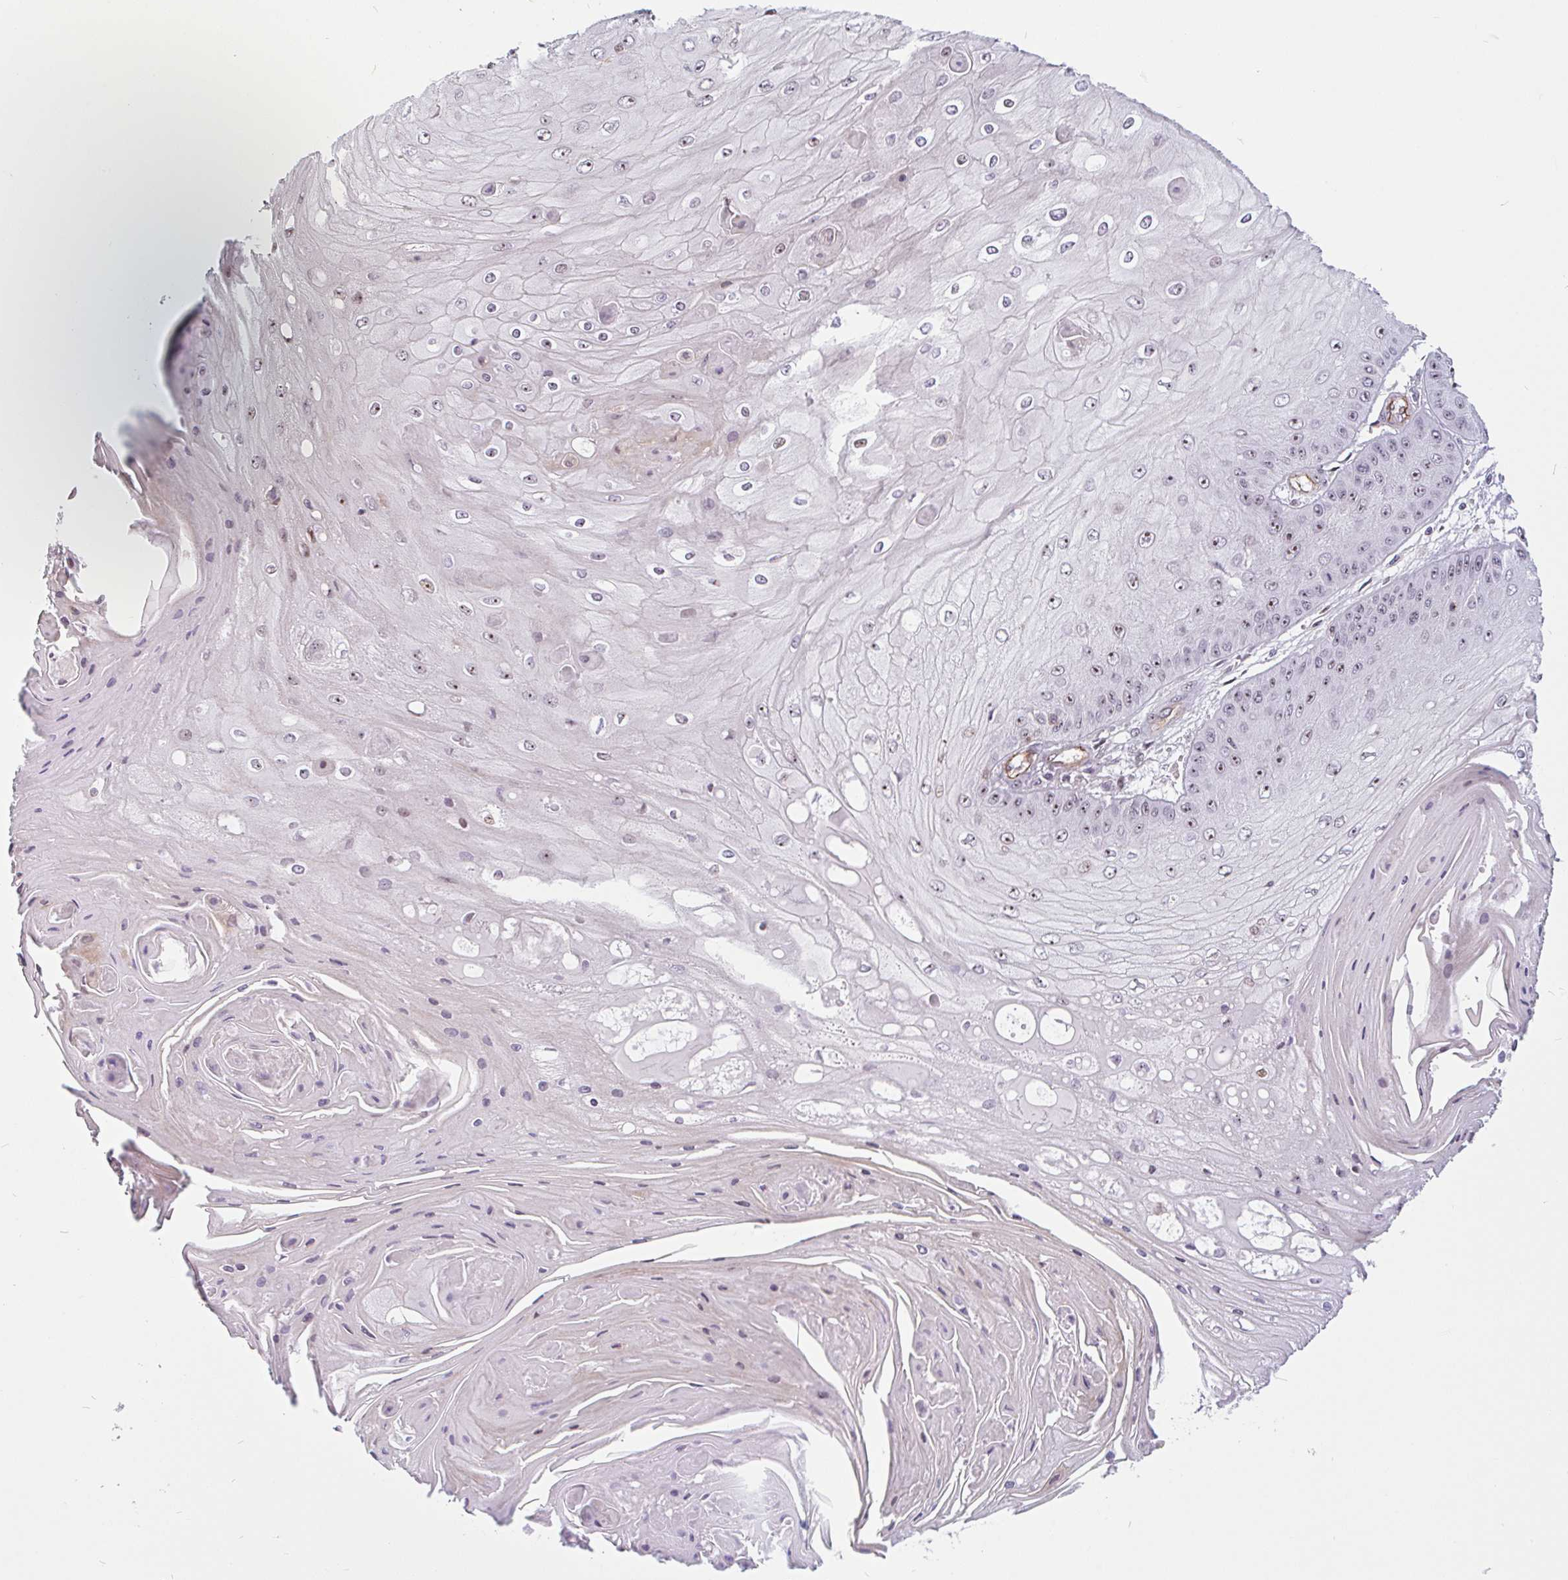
{"staining": {"intensity": "moderate", "quantity": "25%-75%", "location": "nuclear"}, "tissue": "skin cancer", "cell_type": "Tumor cells", "image_type": "cancer", "snomed": [{"axis": "morphology", "description": "Squamous cell carcinoma, NOS"}, {"axis": "topography", "description": "Skin"}], "caption": "Immunohistochemical staining of human skin cancer (squamous cell carcinoma) shows medium levels of moderate nuclear protein expression in about 25%-75% of tumor cells.", "gene": "ZNF689", "patient": {"sex": "male", "age": 70}}